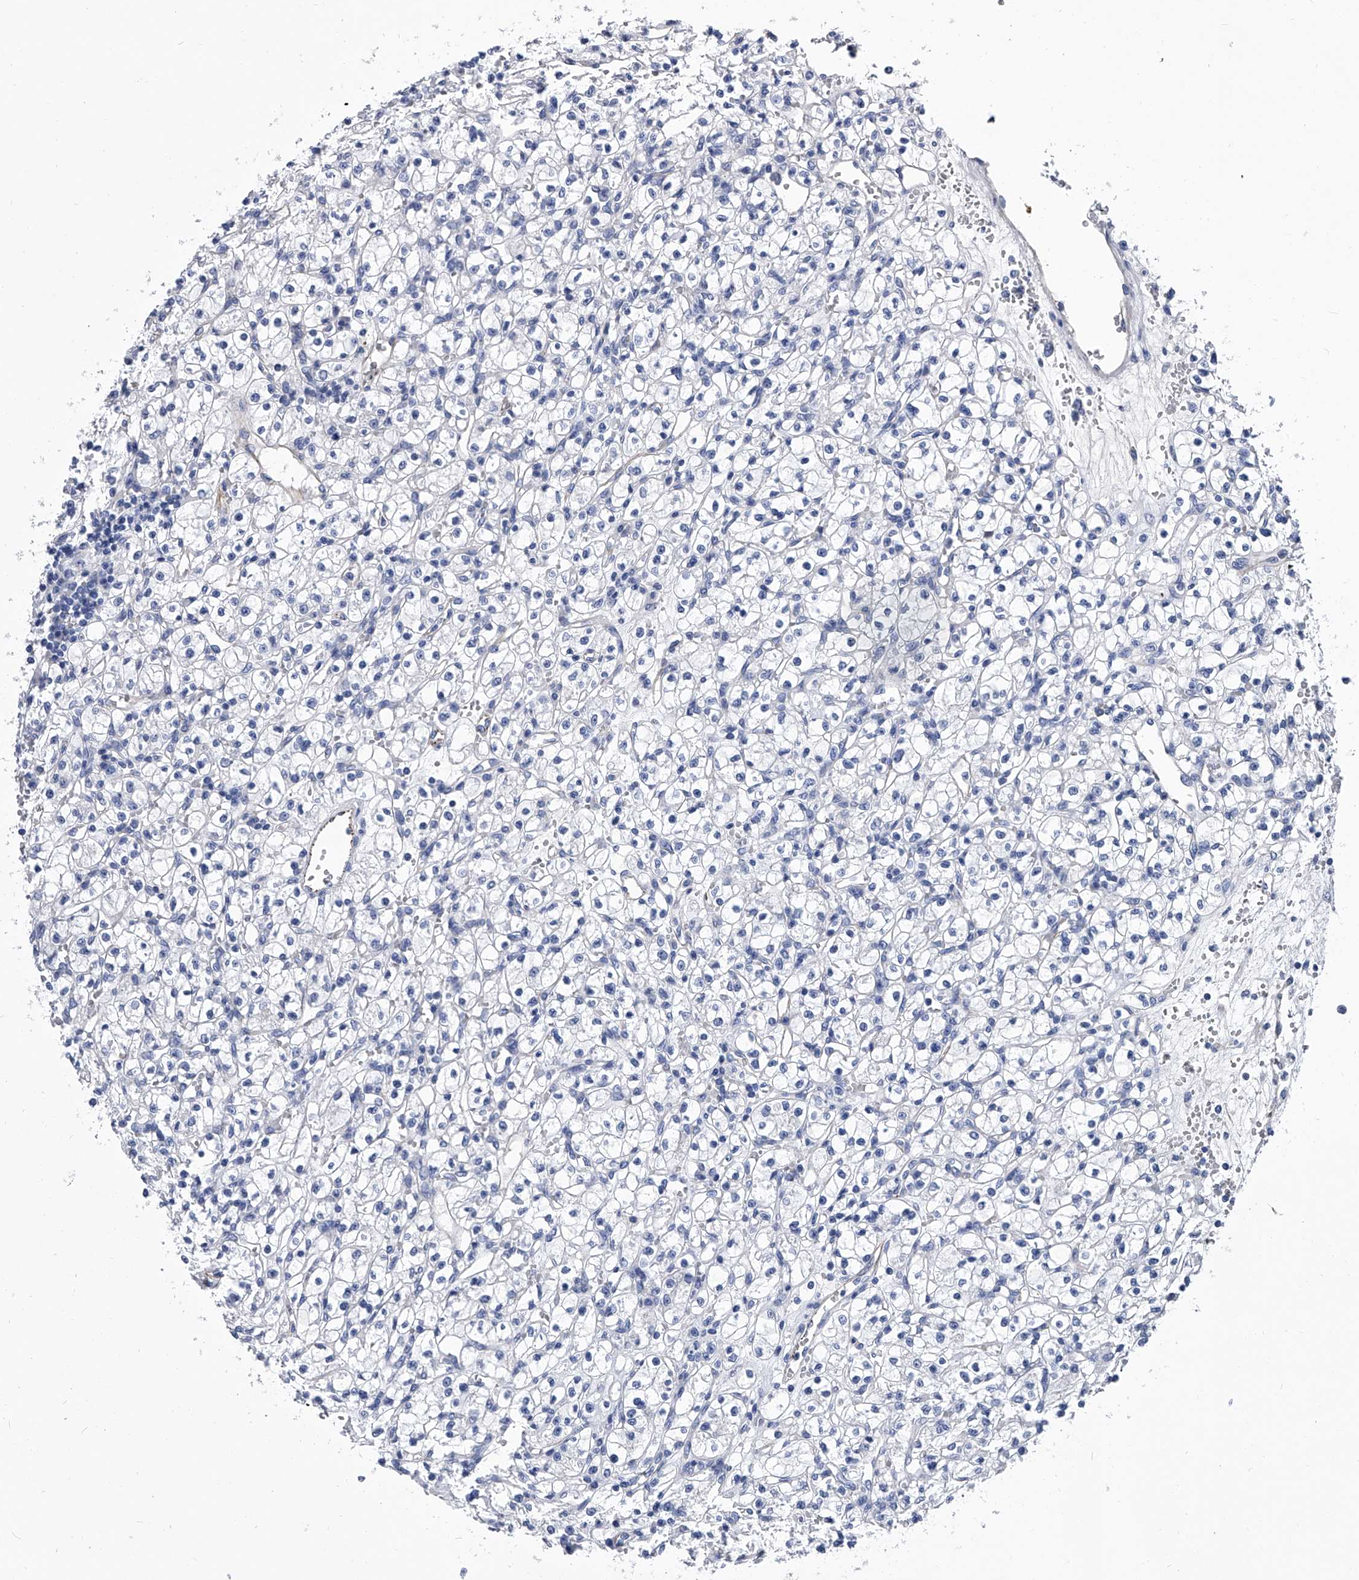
{"staining": {"intensity": "negative", "quantity": "none", "location": "none"}, "tissue": "renal cancer", "cell_type": "Tumor cells", "image_type": "cancer", "snomed": [{"axis": "morphology", "description": "Adenocarcinoma, NOS"}, {"axis": "topography", "description": "Kidney"}], "caption": "A high-resolution micrograph shows immunohistochemistry staining of renal cancer (adenocarcinoma), which exhibits no significant expression in tumor cells. Brightfield microscopy of IHC stained with DAB (brown) and hematoxylin (blue), captured at high magnification.", "gene": "EFCAB7", "patient": {"sex": "female", "age": 59}}